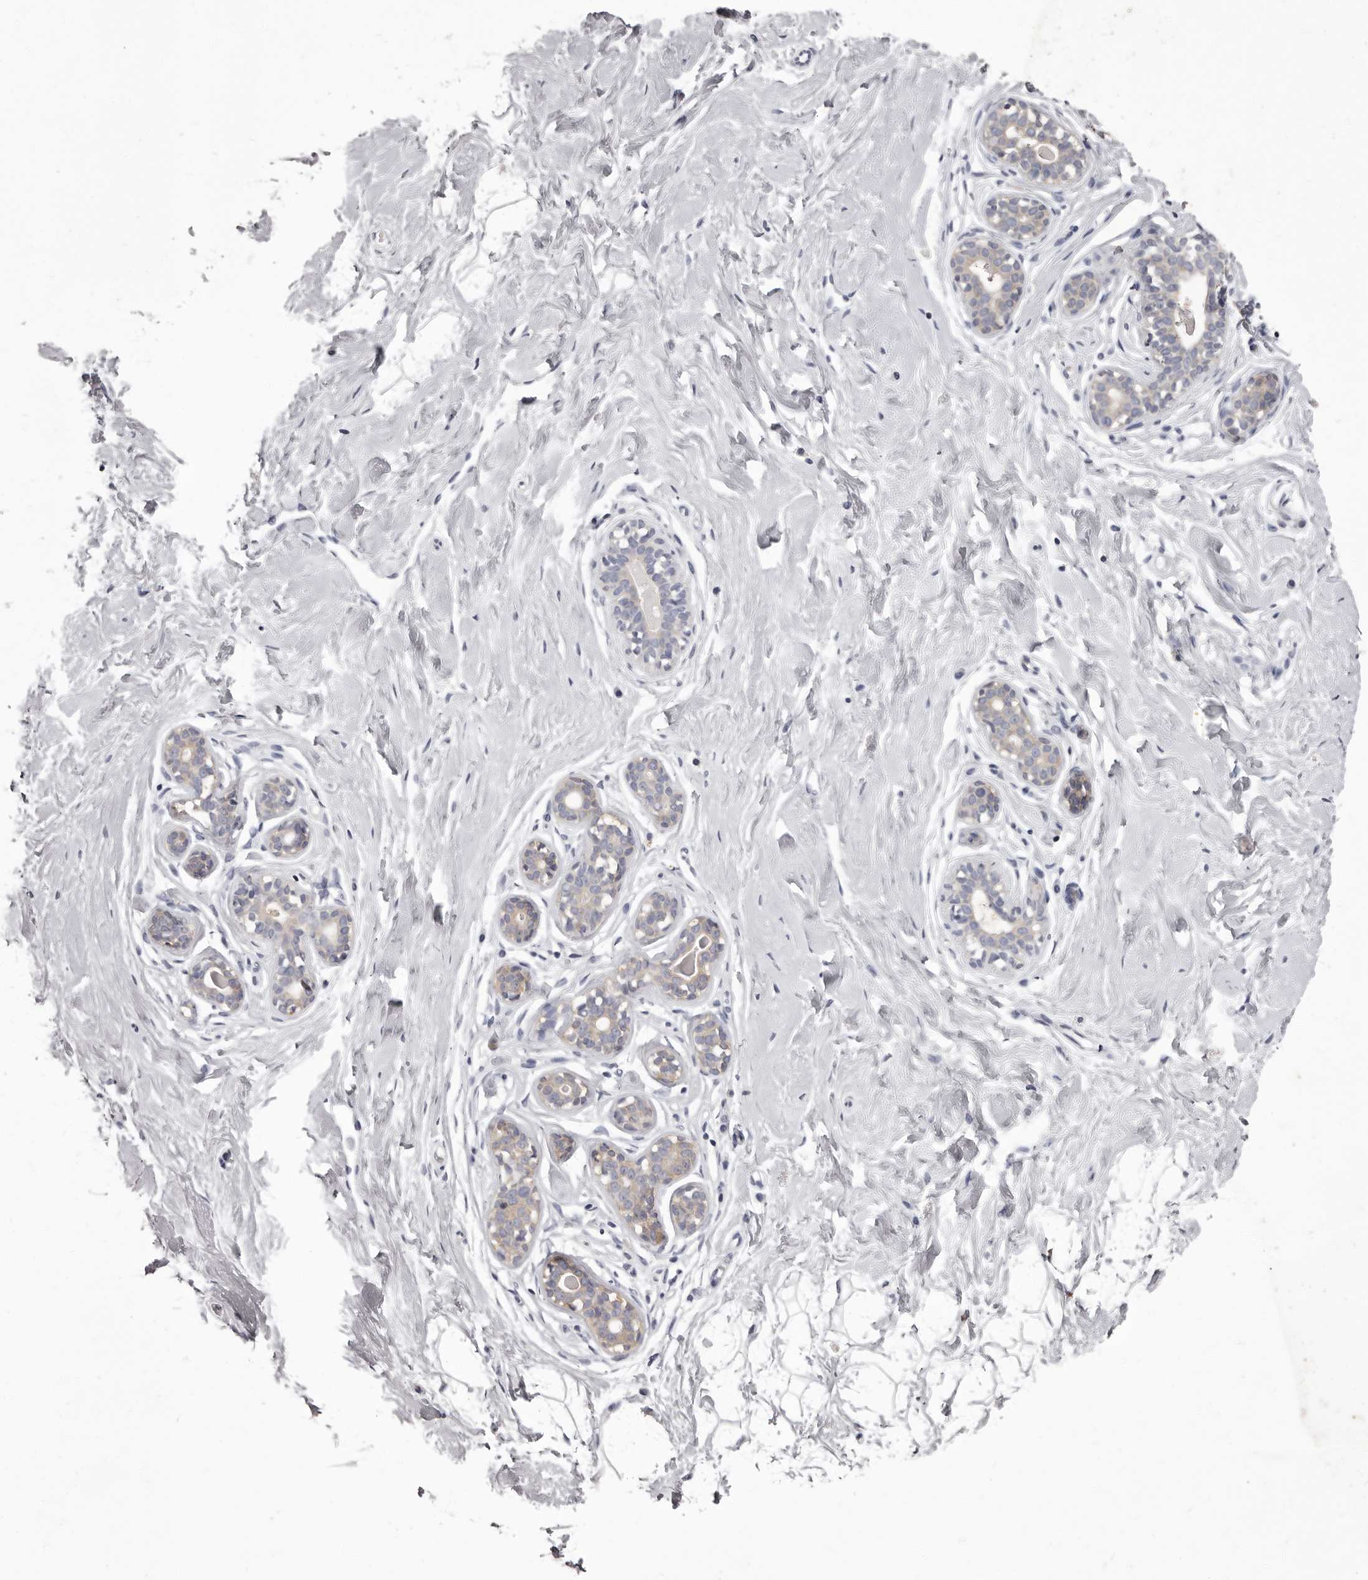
{"staining": {"intensity": "negative", "quantity": "none", "location": "none"}, "tissue": "breast", "cell_type": "Adipocytes", "image_type": "normal", "snomed": [{"axis": "morphology", "description": "Normal tissue, NOS"}, {"axis": "morphology", "description": "Adenoma, NOS"}, {"axis": "topography", "description": "Breast"}], "caption": "DAB (3,3'-diaminobenzidine) immunohistochemical staining of benign breast exhibits no significant expression in adipocytes.", "gene": "APEH", "patient": {"sex": "female", "age": 23}}